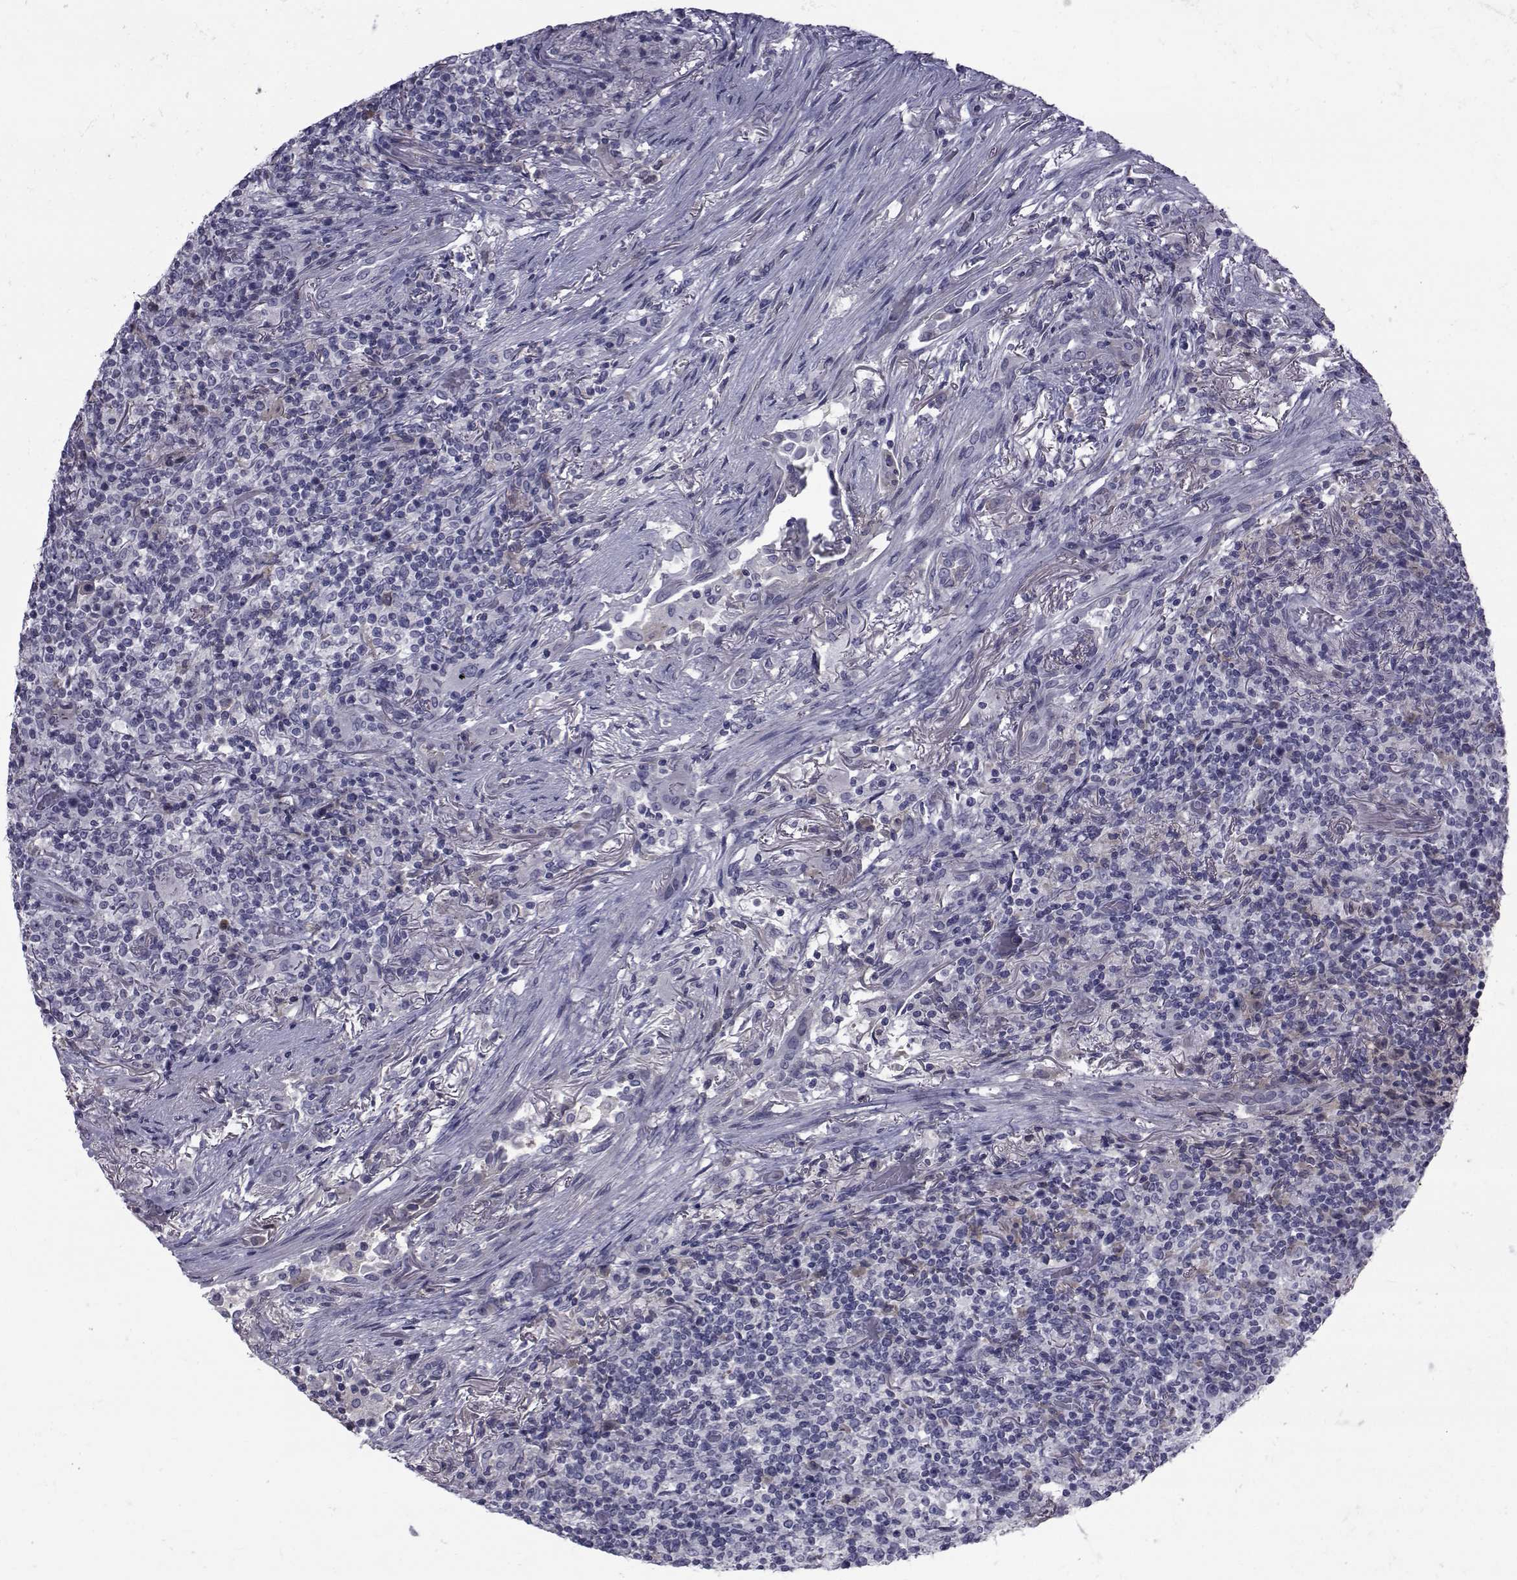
{"staining": {"intensity": "negative", "quantity": "none", "location": "none"}, "tissue": "lymphoma", "cell_type": "Tumor cells", "image_type": "cancer", "snomed": [{"axis": "morphology", "description": "Malignant lymphoma, non-Hodgkin's type, High grade"}, {"axis": "topography", "description": "Lung"}], "caption": "Protein analysis of malignant lymphoma, non-Hodgkin's type (high-grade) displays no significant expression in tumor cells.", "gene": "PAX2", "patient": {"sex": "male", "age": 79}}